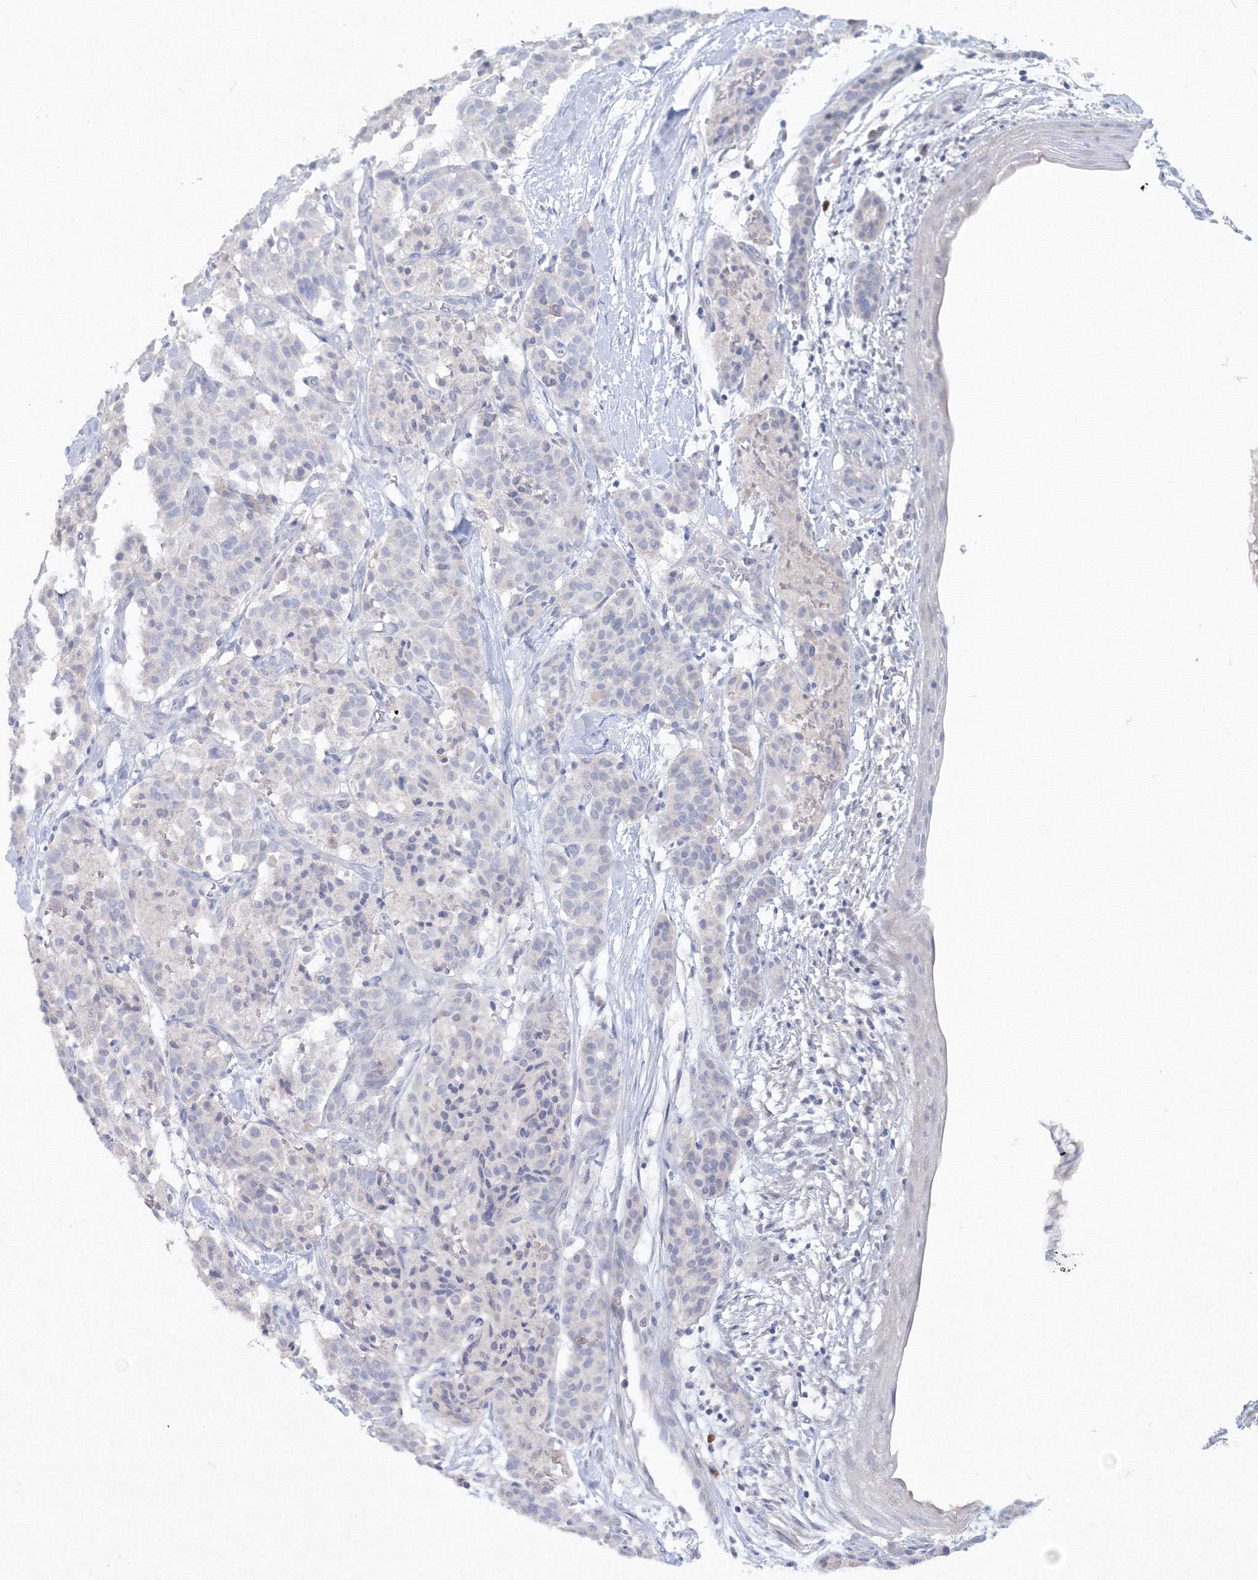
{"staining": {"intensity": "negative", "quantity": "none", "location": "none"}, "tissue": "carcinoid", "cell_type": "Tumor cells", "image_type": "cancer", "snomed": [{"axis": "morphology", "description": "Carcinoid, malignant, NOS"}, {"axis": "topography", "description": "Lung"}], "caption": "Tumor cells are negative for brown protein staining in carcinoid. (DAB immunohistochemistry with hematoxylin counter stain).", "gene": "GCKR", "patient": {"sex": "male", "age": 30}}